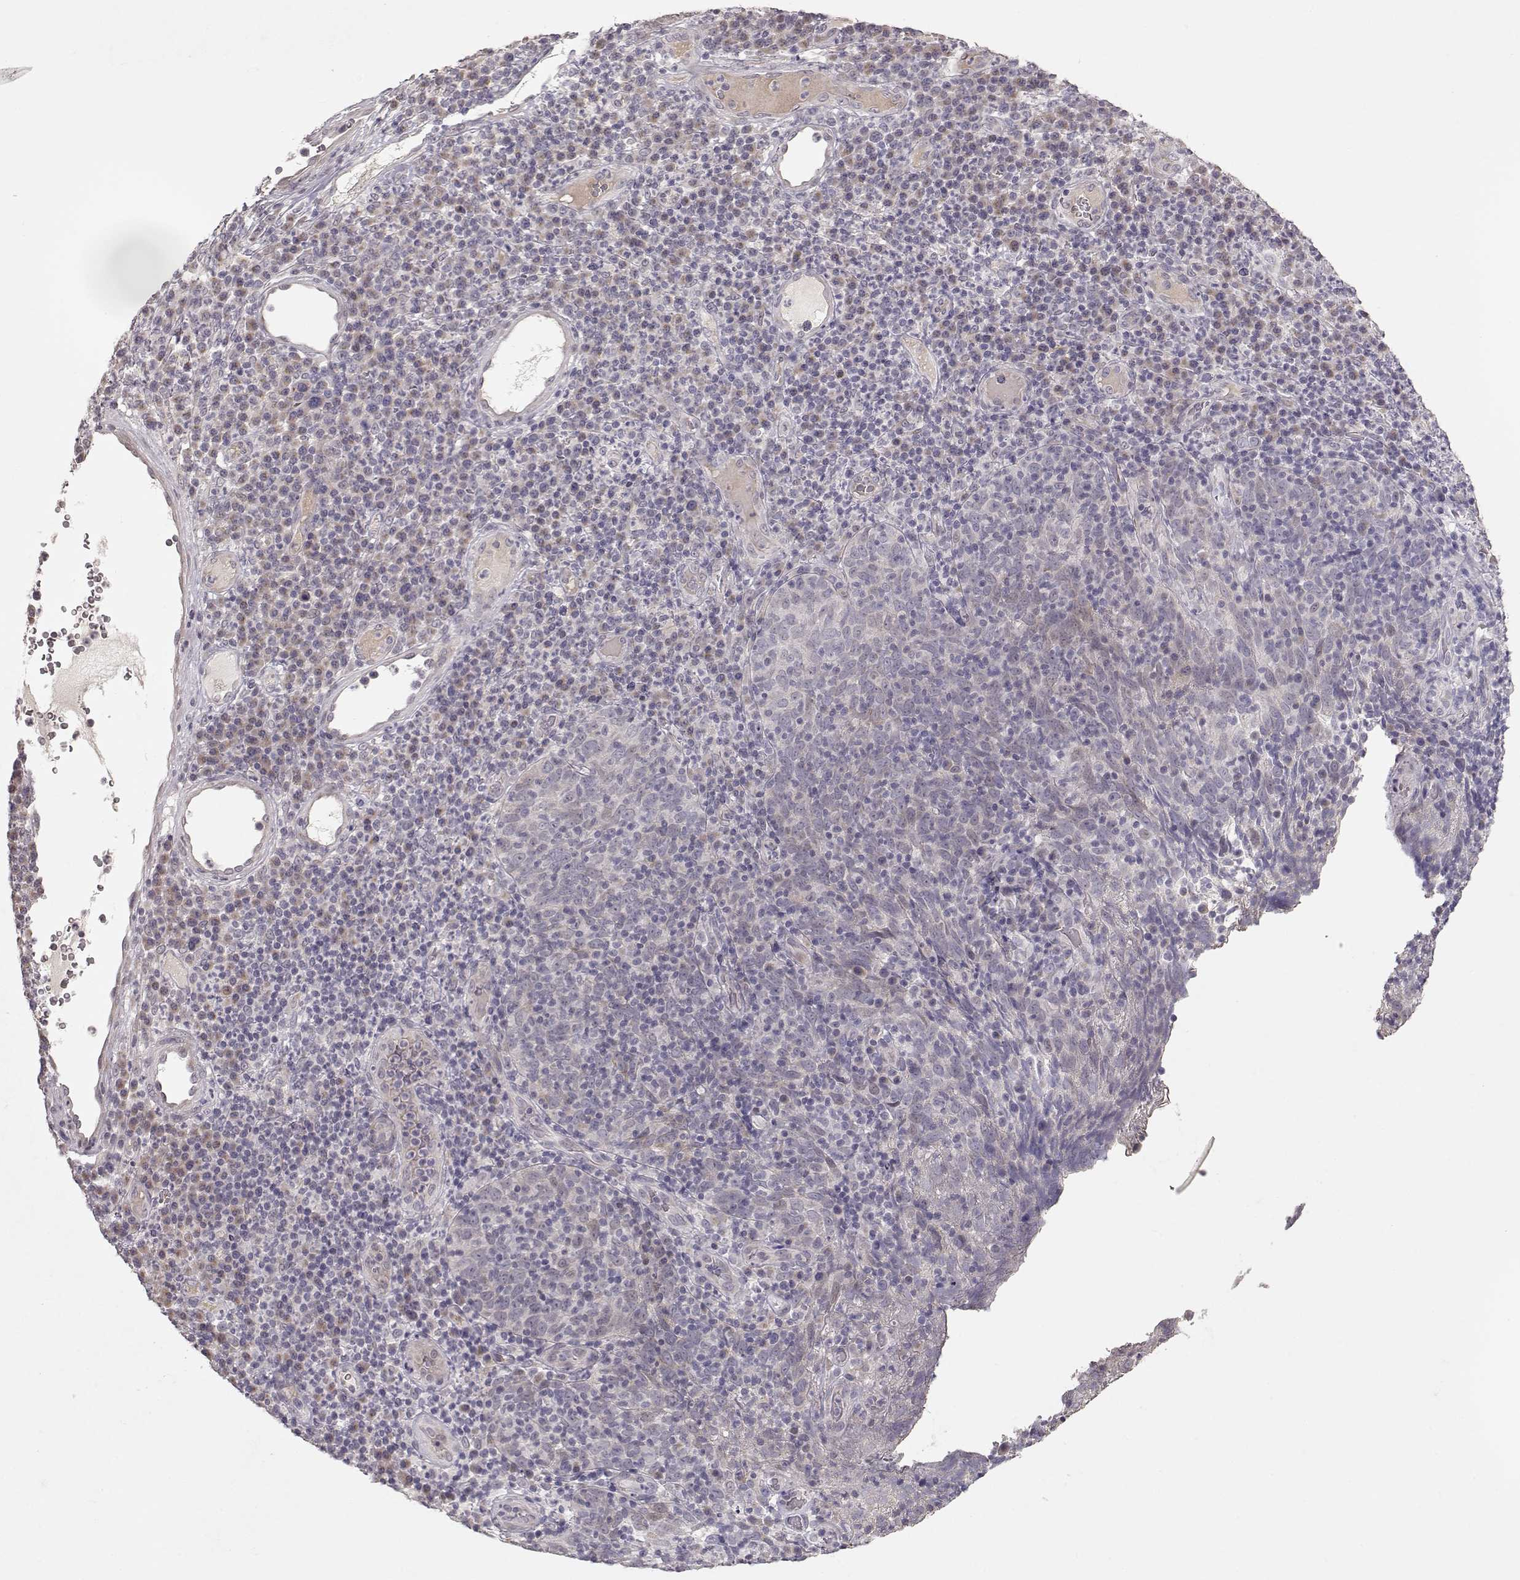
{"staining": {"intensity": "weak", "quantity": "<25%", "location": "cytoplasmic/membranous"}, "tissue": "skin cancer", "cell_type": "Tumor cells", "image_type": "cancer", "snomed": [{"axis": "morphology", "description": "Squamous cell carcinoma, NOS"}, {"axis": "topography", "description": "Skin"}, {"axis": "topography", "description": "Anal"}], "caption": "This photomicrograph is of skin cancer stained with immunohistochemistry (IHC) to label a protein in brown with the nuclei are counter-stained blue. There is no staining in tumor cells.", "gene": "PNMT", "patient": {"sex": "female", "age": 51}}